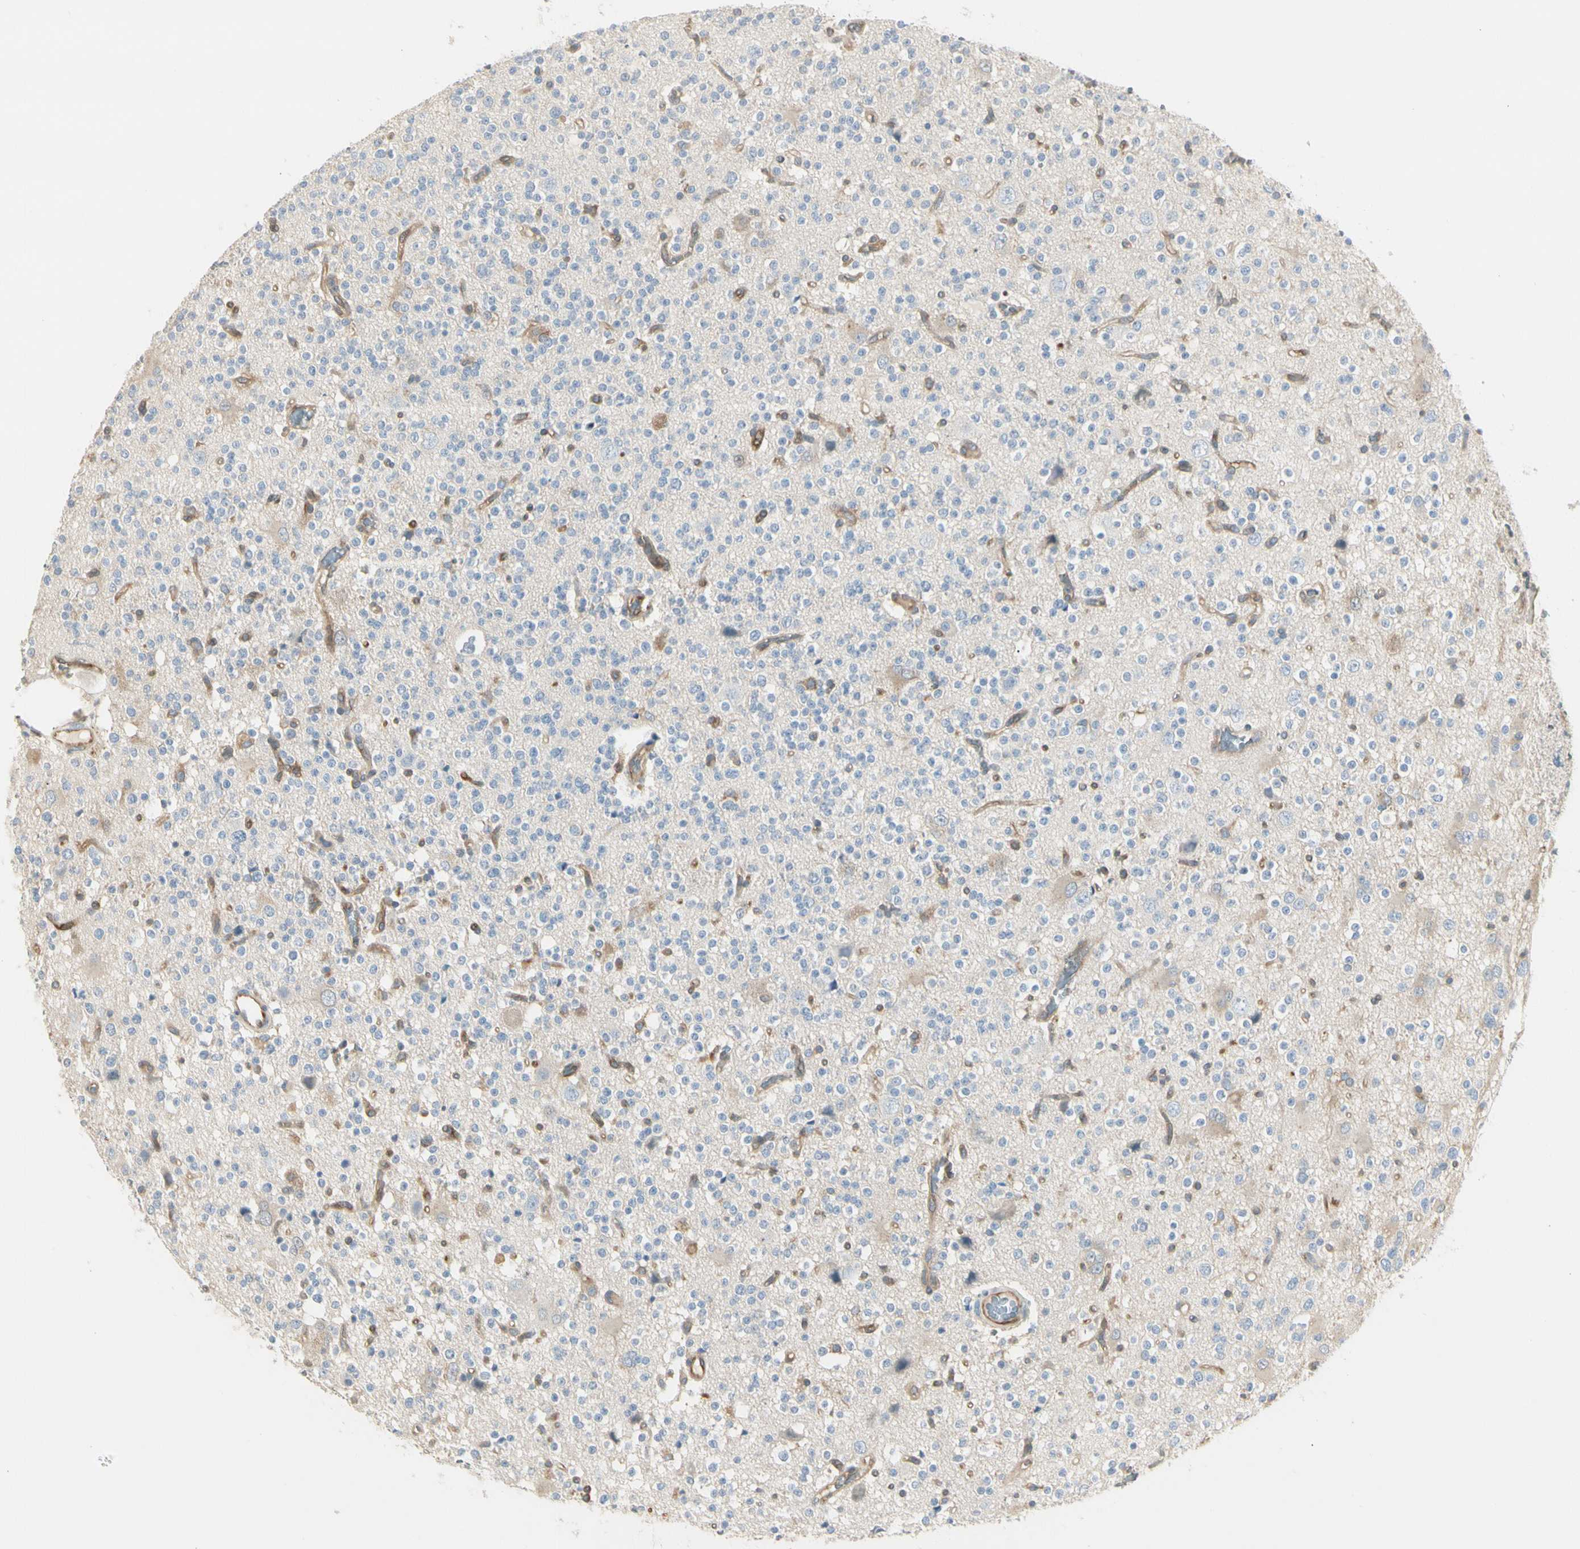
{"staining": {"intensity": "negative", "quantity": "none", "location": "none"}, "tissue": "glioma", "cell_type": "Tumor cells", "image_type": "cancer", "snomed": [{"axis": "morphology", "description": "Glioma, malignant, High grade"}, {"axis": "topography", "description": "Brain"}], "caption": "Glioma stained for a protein using immunohistochemistry exhibits no positivity tumor cells.", "gene": "NFKB2", "patient": {"sex": "male", "age": 47}}